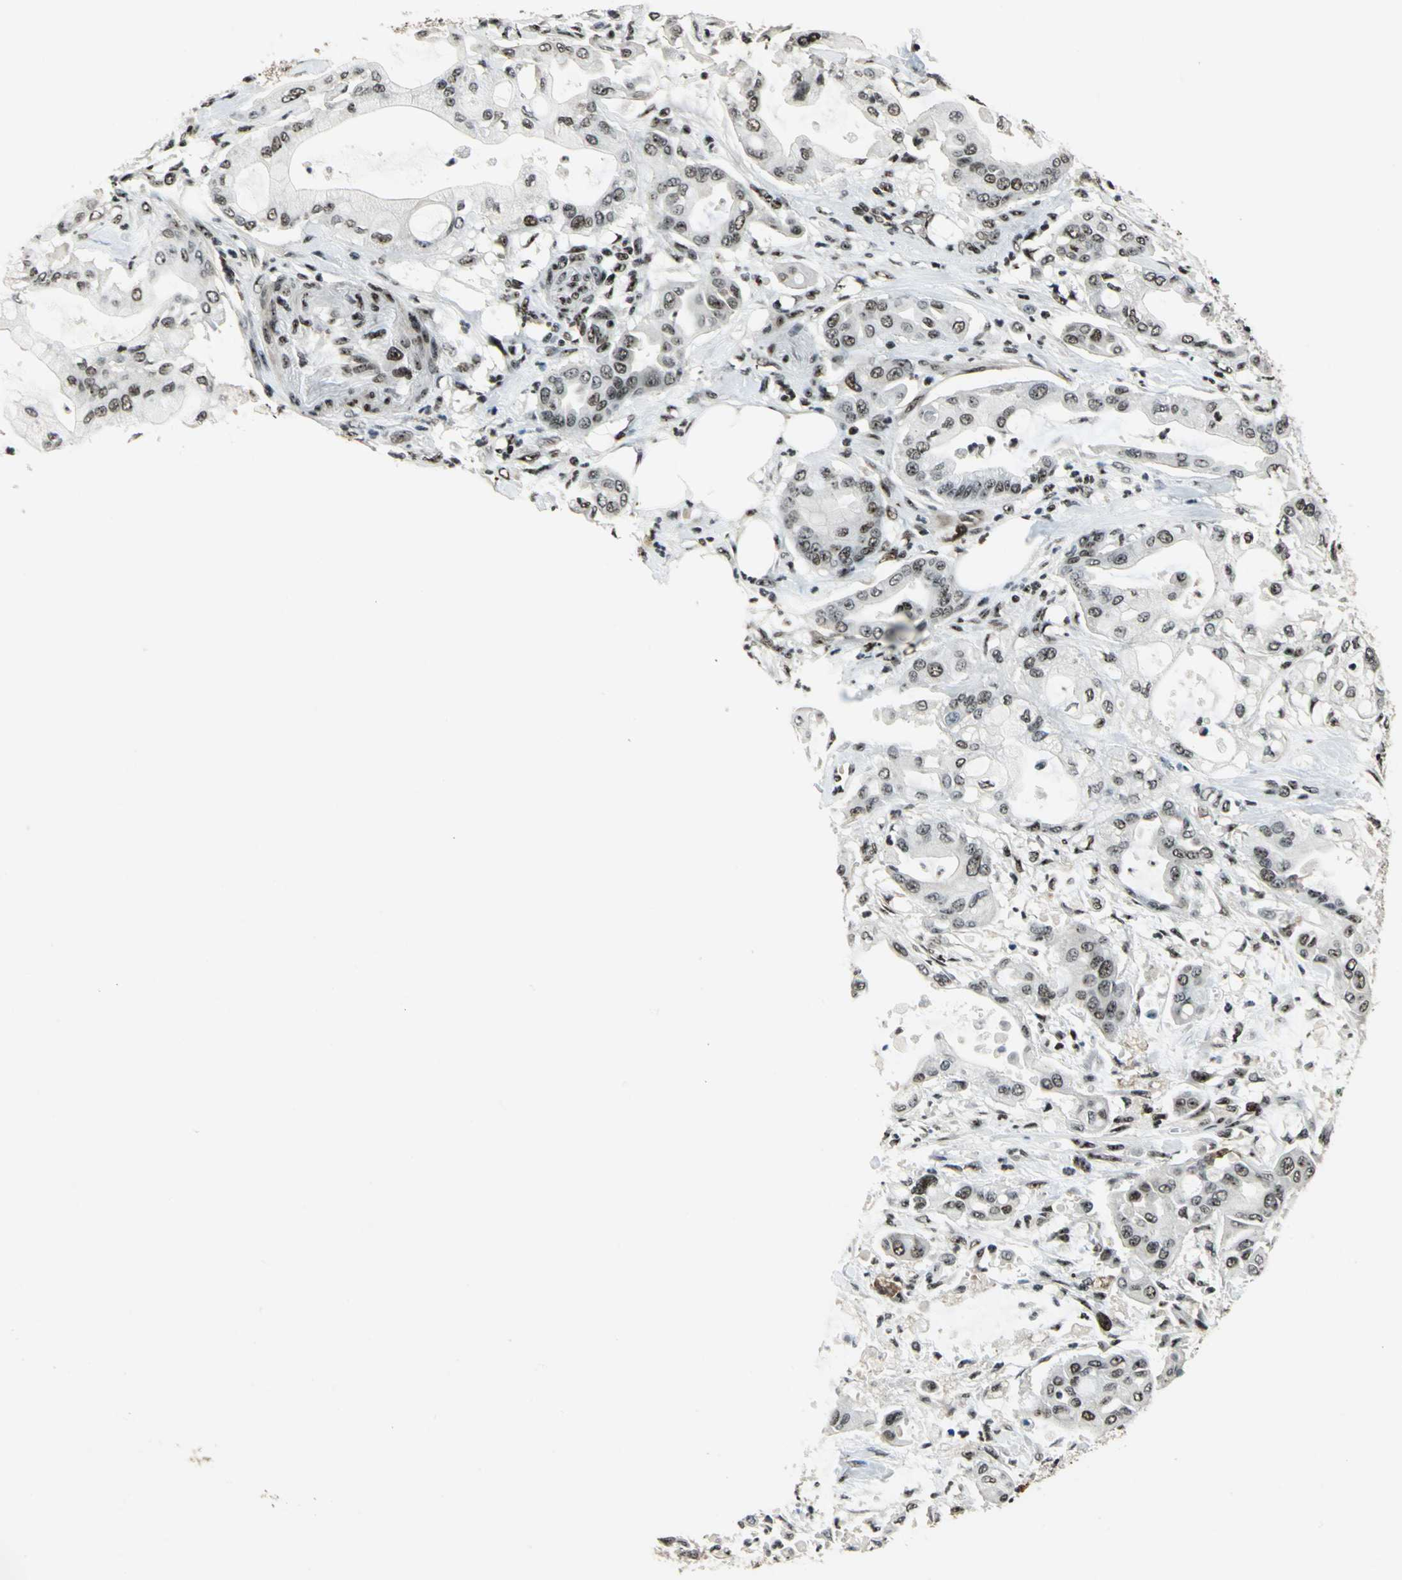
{"staining": {"intensity": "moderate", "quantity": "25%-75%", "location": "nuclear"}, "tissue": "pancreatic cancer", "cell_type": "Tumor cells", "image_type": "cancer", "snomed": [{"axis": "morphology", "description": "Adenocarcinoma, NOS"}, {"axis": "morphology", "description": "Adenocarcinoma, metastatic, NOS"}, {"axis": "topography", "description": "Lymph node"}, {"axis": "topography", "description": "Pancreas"}, {"axis": "topography", "description": "Duodenum"}], "caption": "Moderate nuclear expression for a protein is appreciated in about 25%-75% of tumor cells of pancreatic metastatic adenocarcinoma using immunohistochemistry.", "gene": "UBTF", "patient": {"sex": "female", "age": 64}}